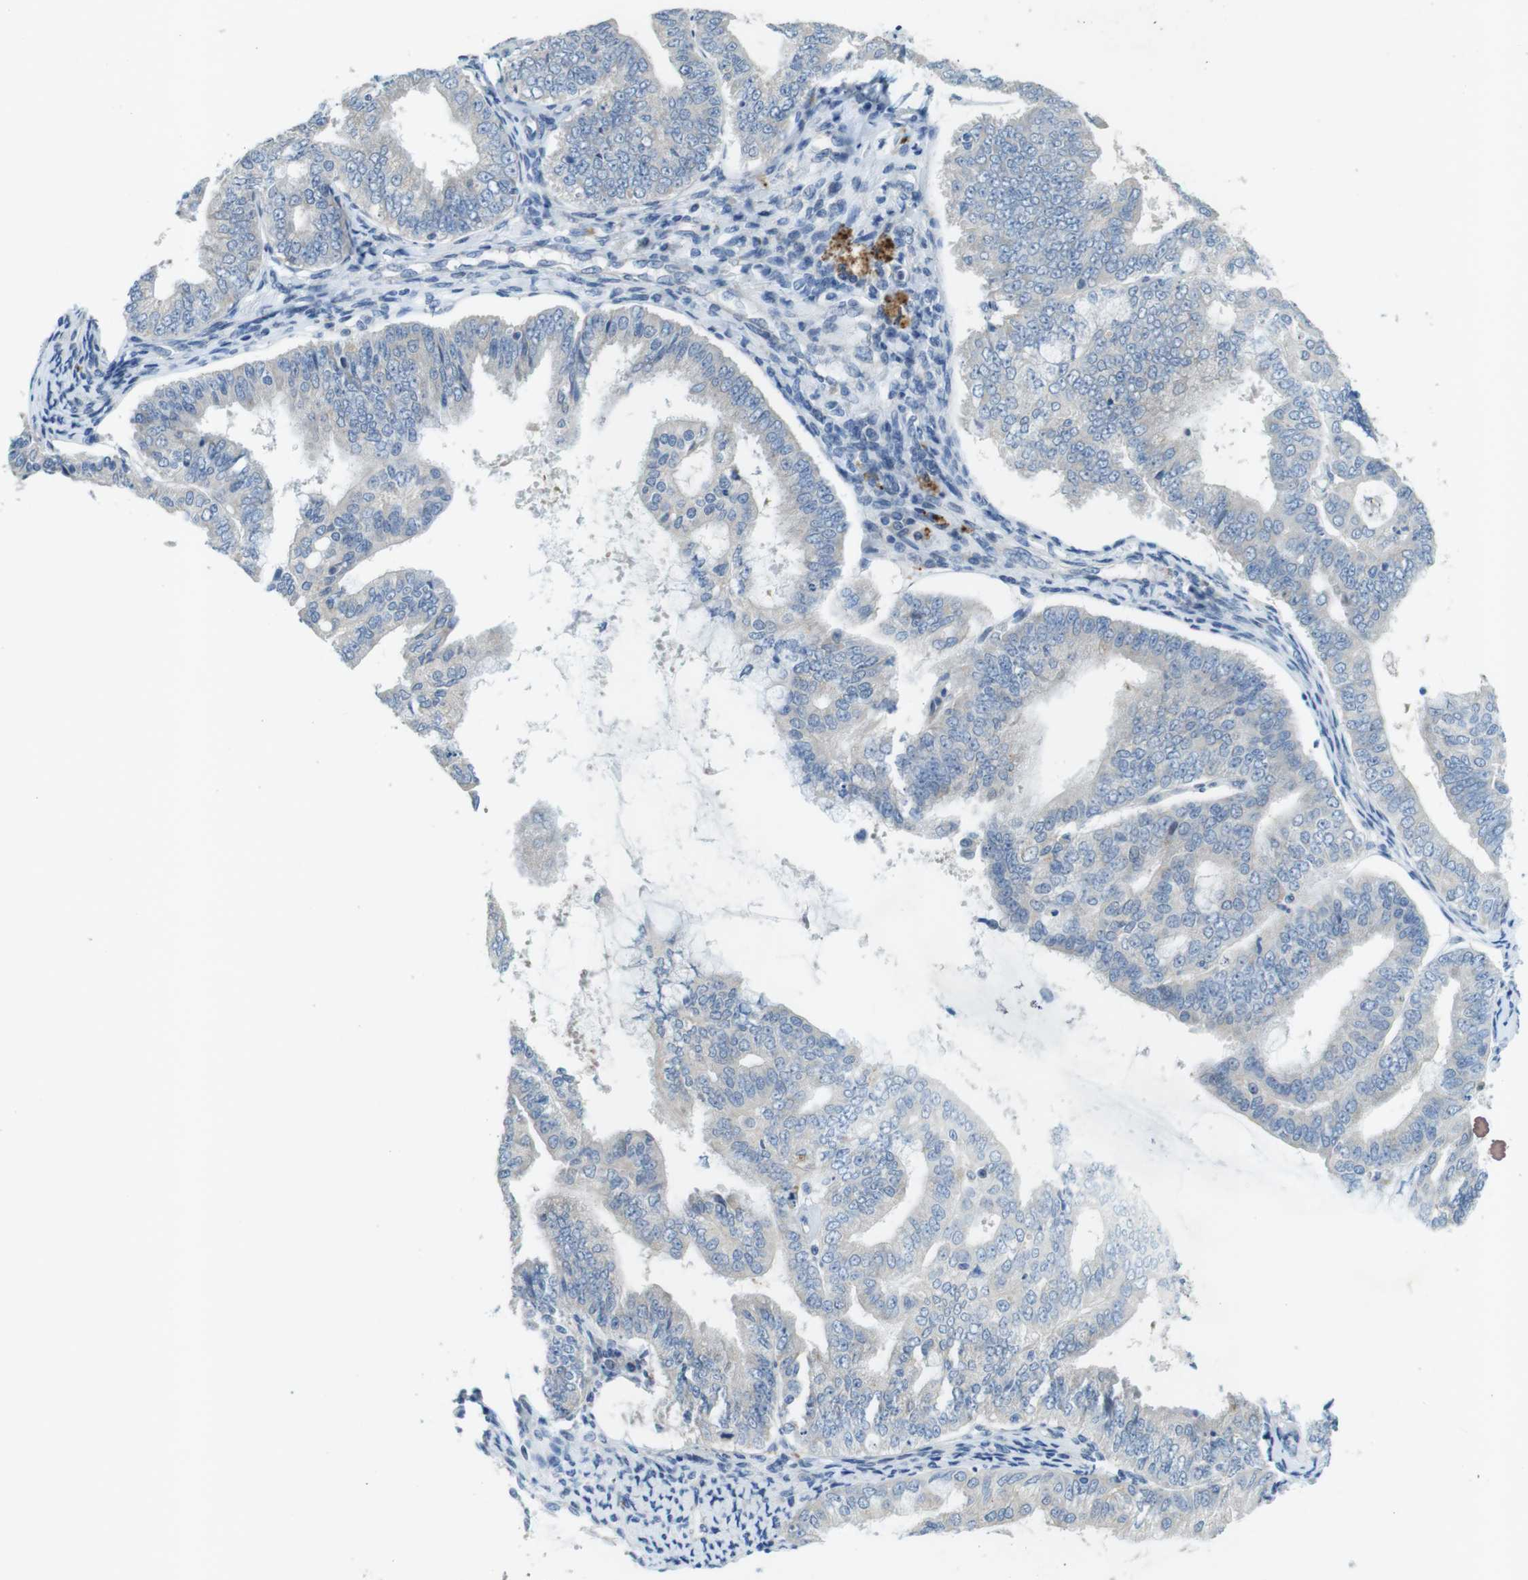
{"staining": {"intensity": "negative", "quantity": "none", "location": "none"}, "tissue": "endometrial cancer", "cell_type": "Tumor cells", "image_type": "cancer", "snomed": [{"axis": "morphology", "description": "Adenocarcinoma, NOS"}, {"axis": "topography", "description": "Endometrium"}], "caption": "IHC of endometrial cancer (adenocarcinoma) displays no positivity in tumor cells.", "gene": "TYW1", "patient": {"sex": "female", "age": 63}}